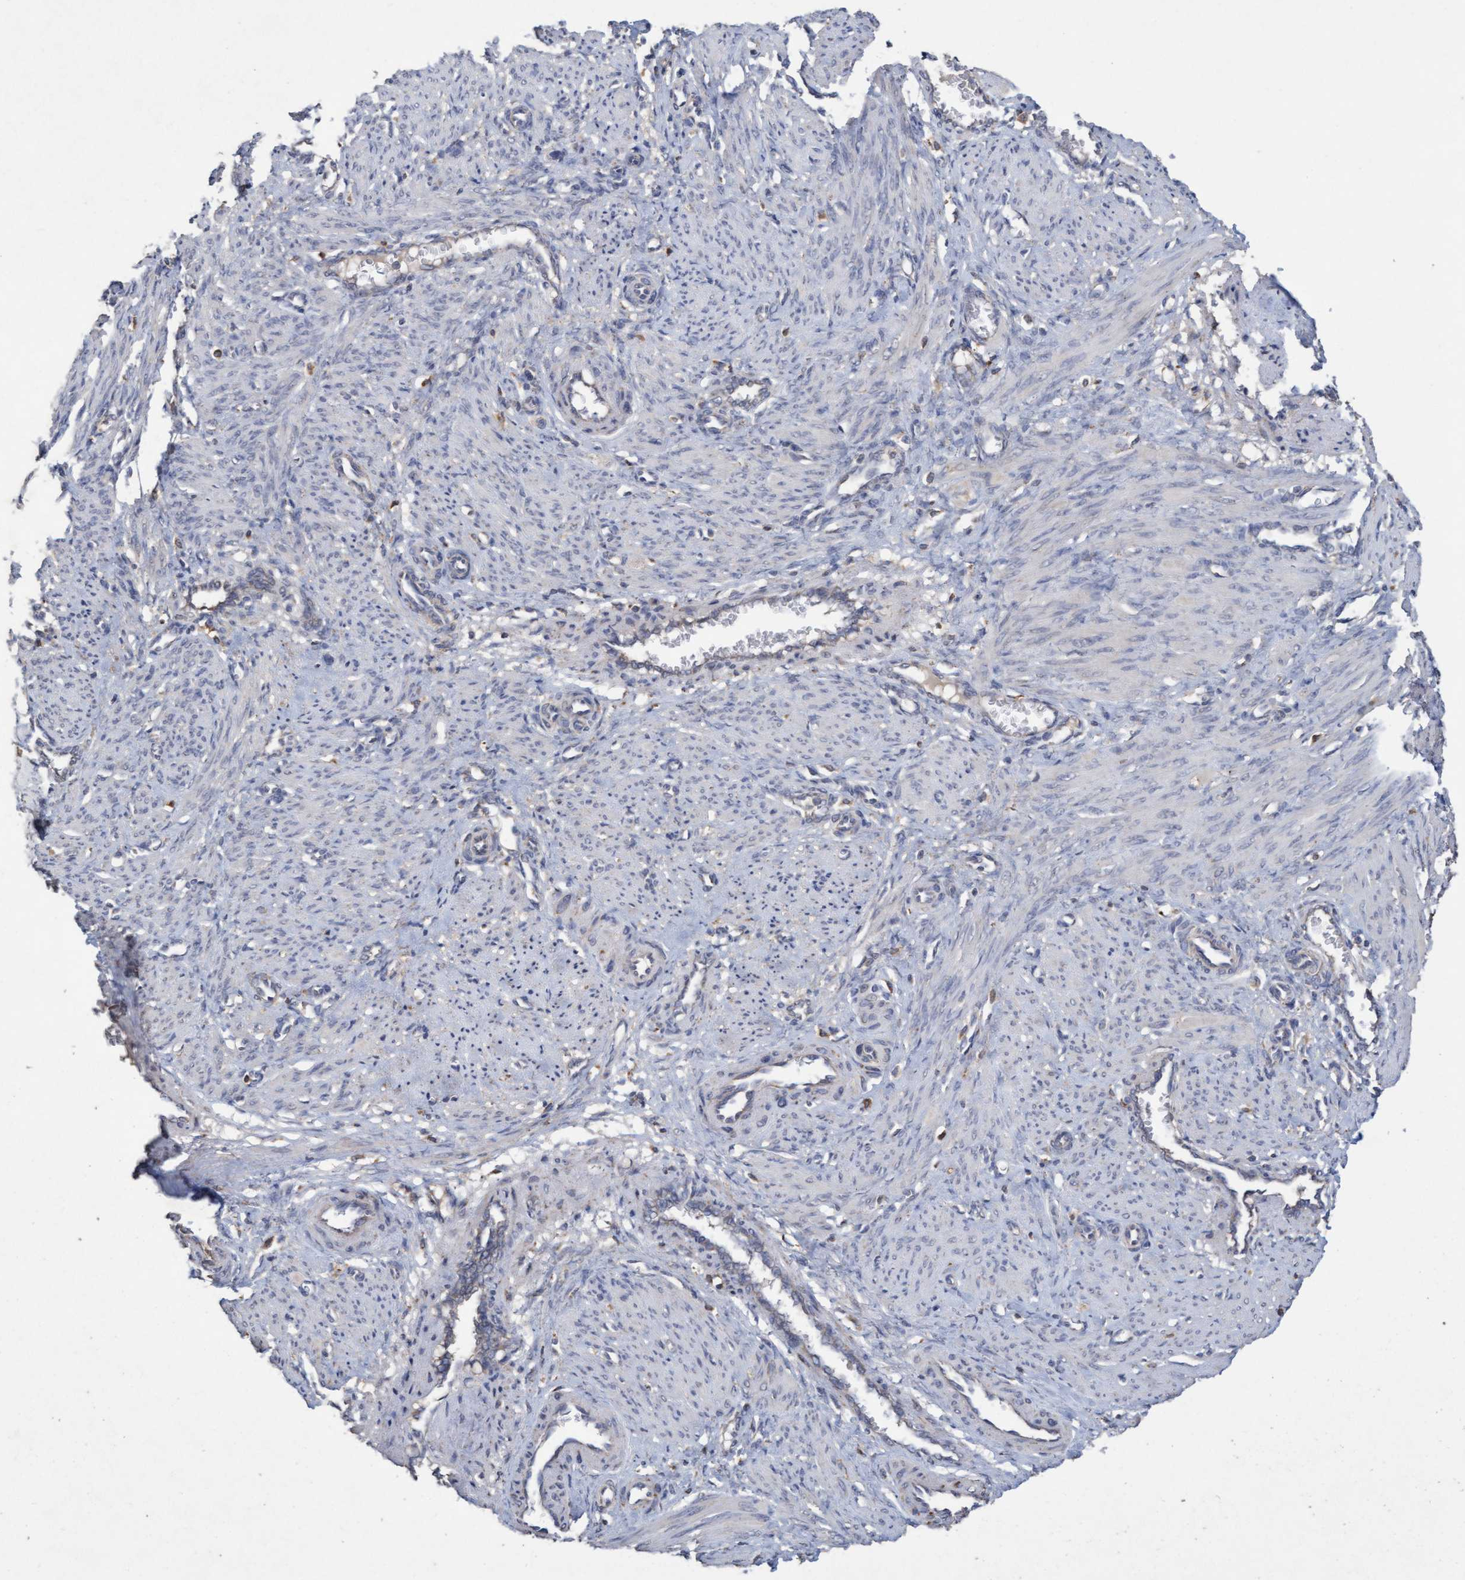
{"staining": {"intensity": "negative", "quantity": "none", "location": "none"}, "tissue": "smooth muscle", "cell_type": "Smooth muscle cells", "image_type": "normal", "snomed": [{"axis": "morphology", "description": "Normal tissue, NOS"}, {"axis": "topography", "description": "Endometrium"}], "caption": "Smooth muscle was stained to show a protein in brown. There is no significant expression in smooth muscle cells. (Stains: DAB immunohistochemistry with hematoxylin counter stain, Microscopy: brightfield microscopy at high magnification).", "gene": "ATPAF2", "patient": {"sex": "female", "age": 33}}